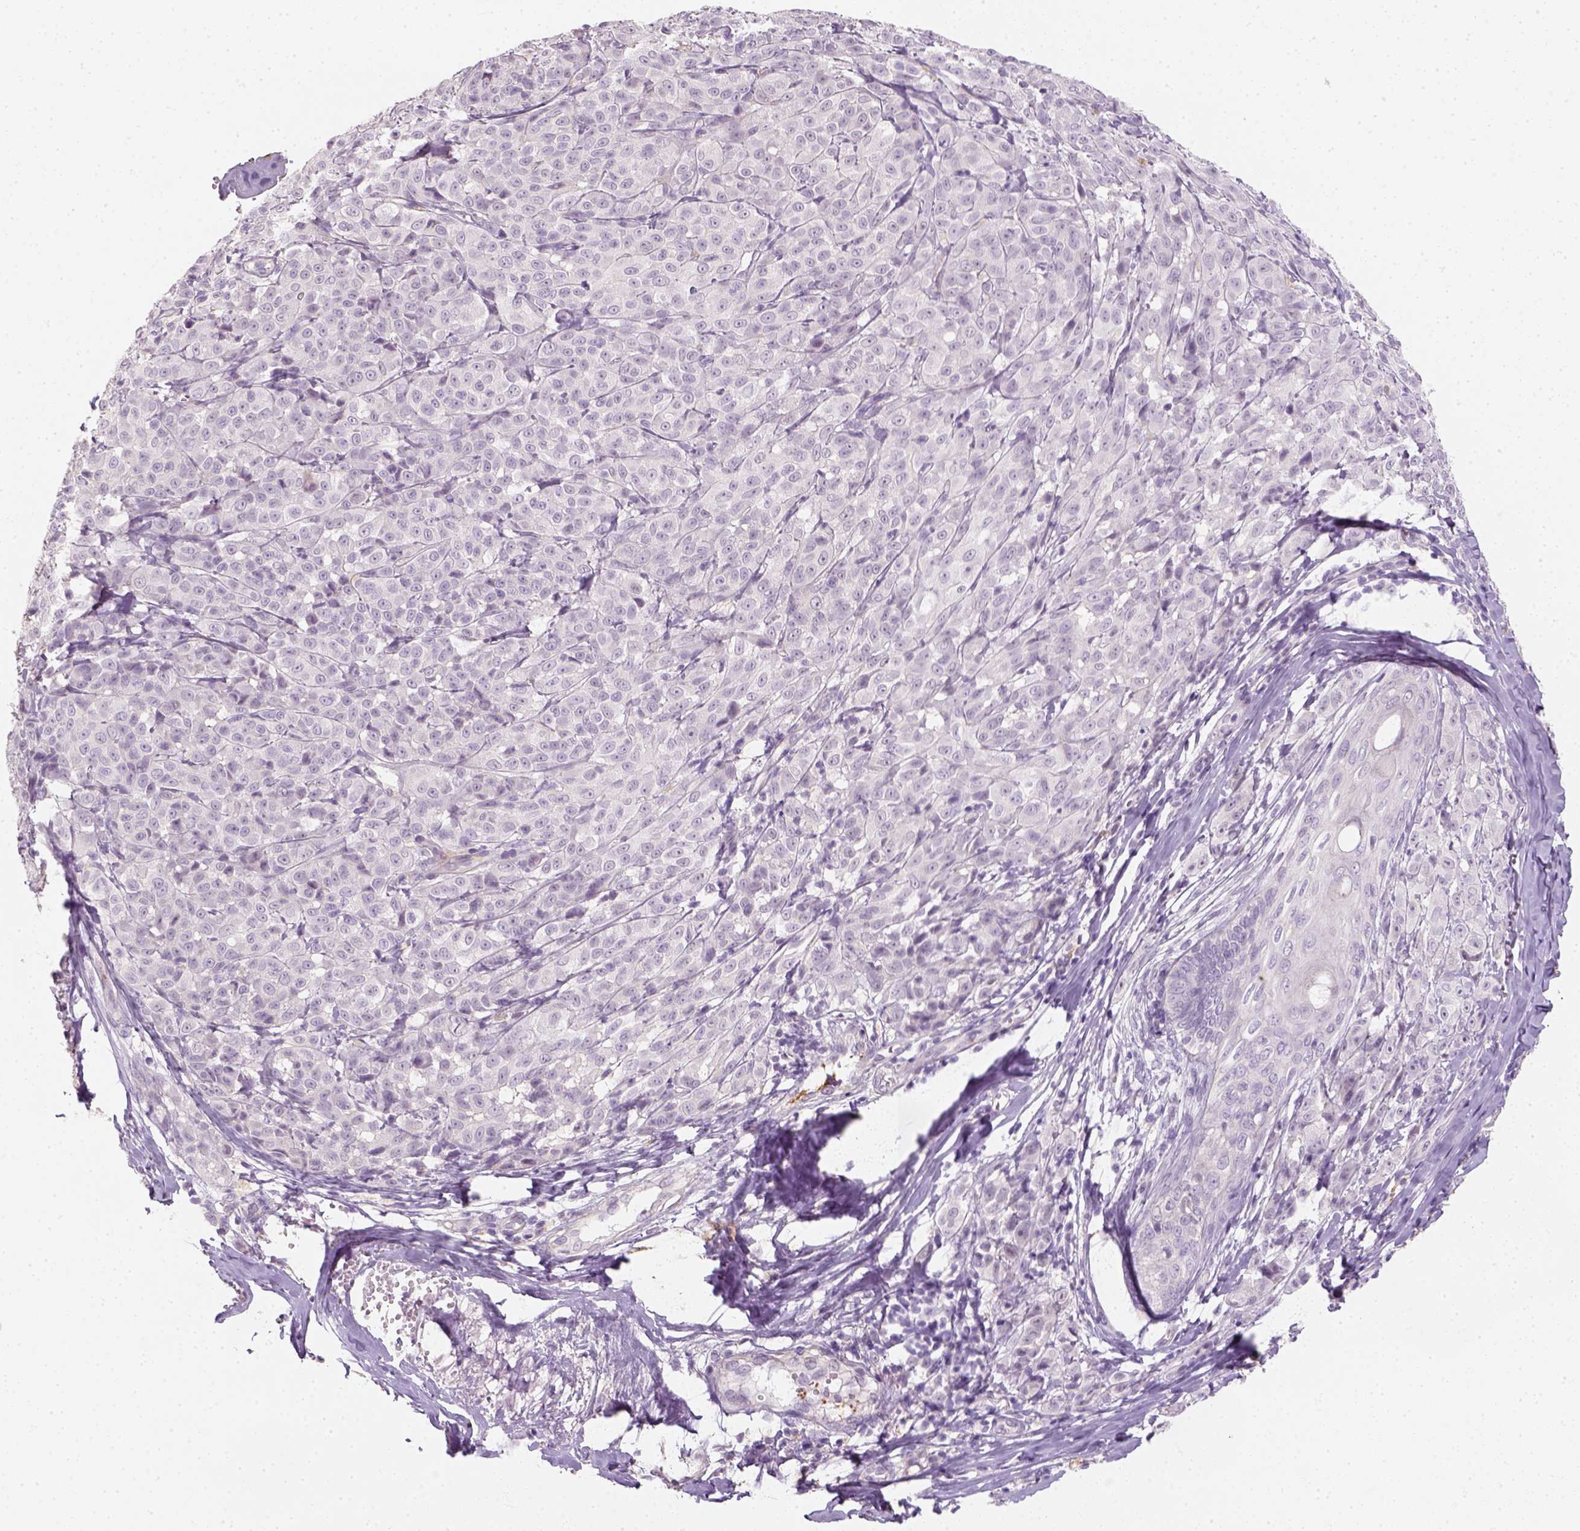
{"staining": {"intensity": "negative", "quantity": "none", "location": "none"}, "tissue": "melanoma", "cell_type": "Tumor cells", "image_type": "cancer", "snomed": [{"axis": "morphology", "description": "Malignant melanoma, NOS"}, {"axis": "topography", "description": "Skin"}], "caption": "Tumor cells show no significant protein positivity in malignant melanoma. Brightfield microscopy of immunohistochemistry stained with DAB (3,3'-diaminobenzidine) (brown) and hematoxylin (blue), captured at high magnification.", "gene": "FAM163B", "patient": {"sex": "male", "age": 89}}